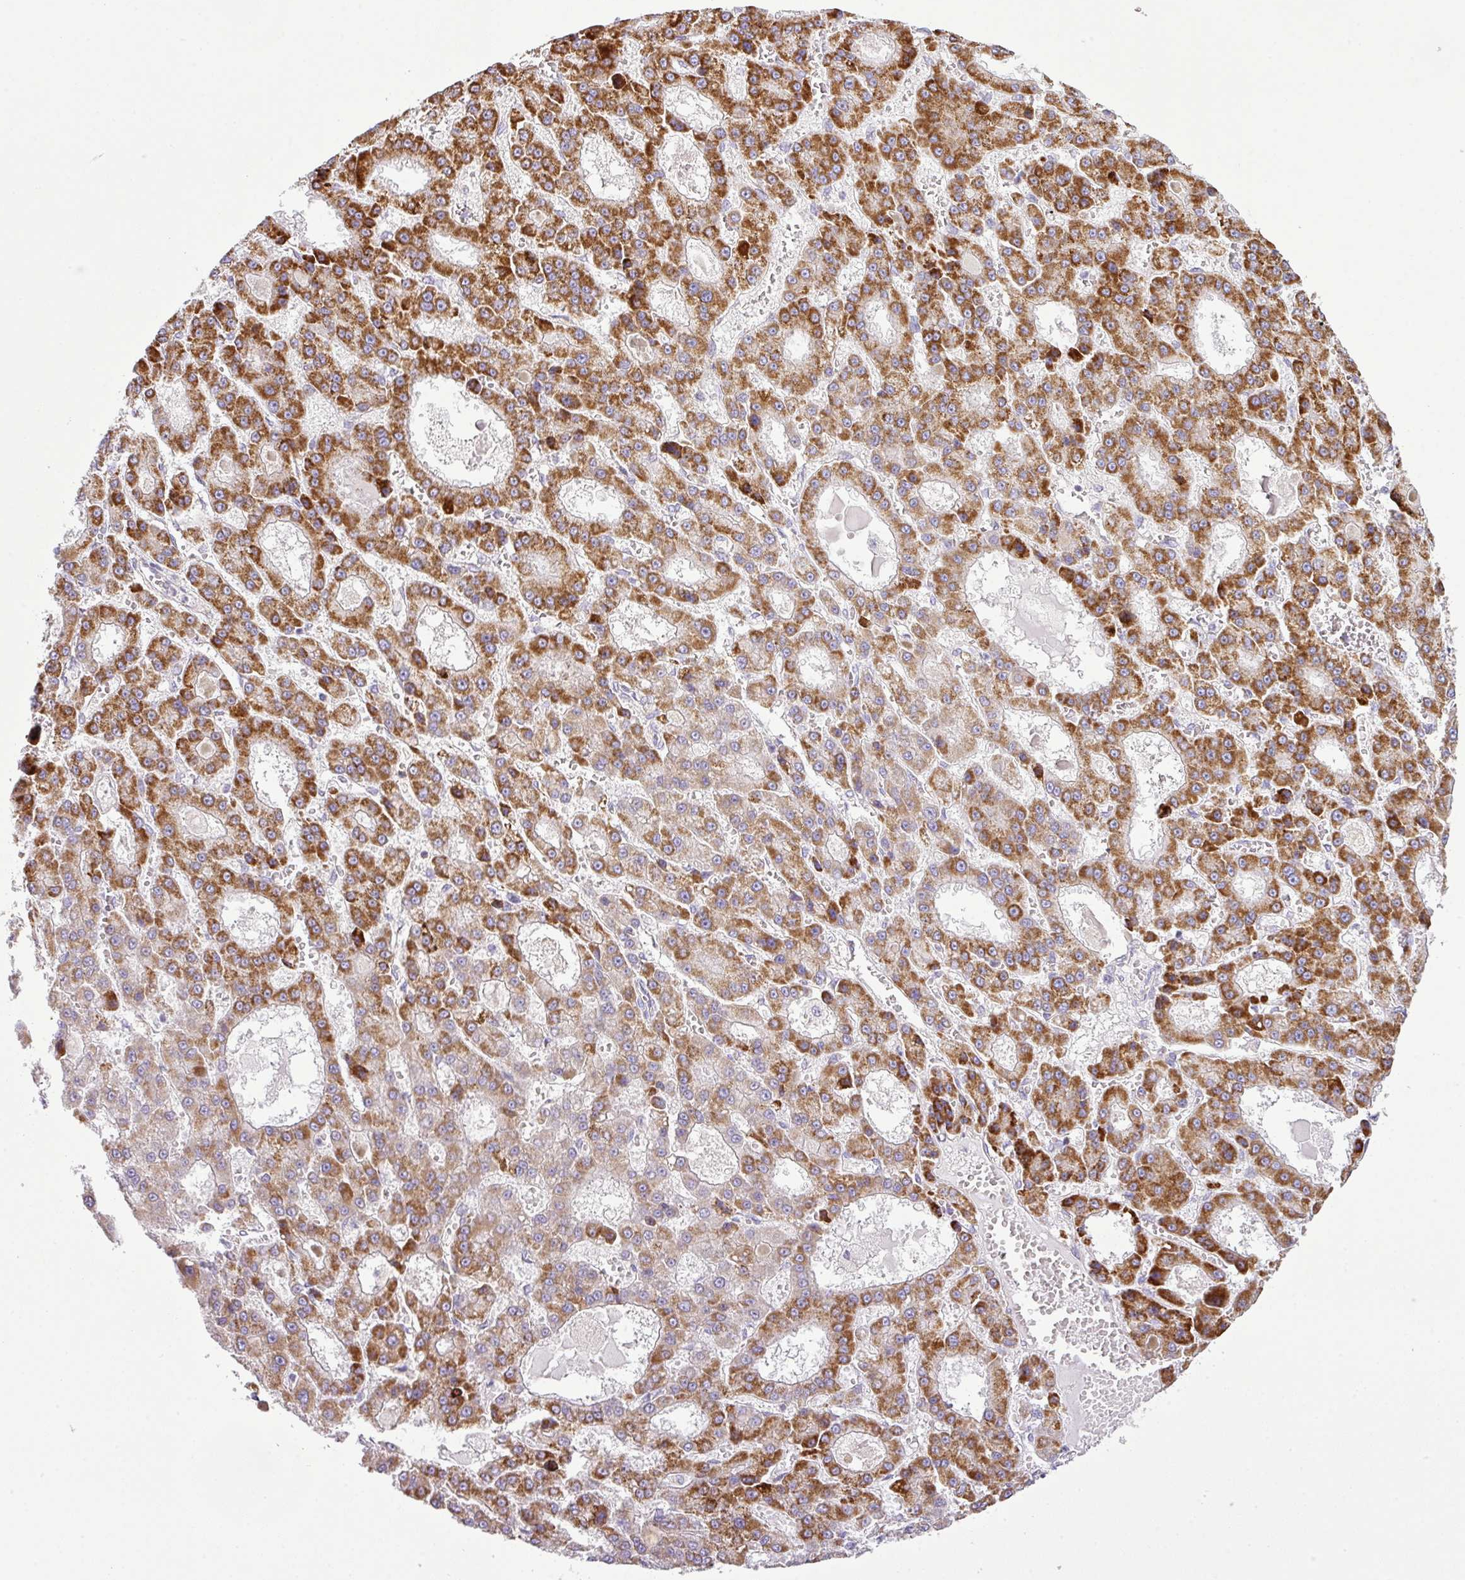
{"staining": {"intensity": "strong", "quantity": ">75%", "location": "cytoplasmic/membranous"}, "tissue": "liver cancer", "cell_type": "Tumor cells", "image_type": "cancer", "snomed": [{"axis": "morphology", "description": "Carcinoma, Hepatocellular, NOS"}, {"axis": "topography", "description": "Liver"}], "caption": "About >75% of tumor cells in human liver cancer (hepatocellular carcinoma) exhibit strong cytoplasmic/membranous protein positivity as visualized by brown immunohistochemical staining.", "gene": "ZNF81", "patient": {"sex": "male", "age": 70}}